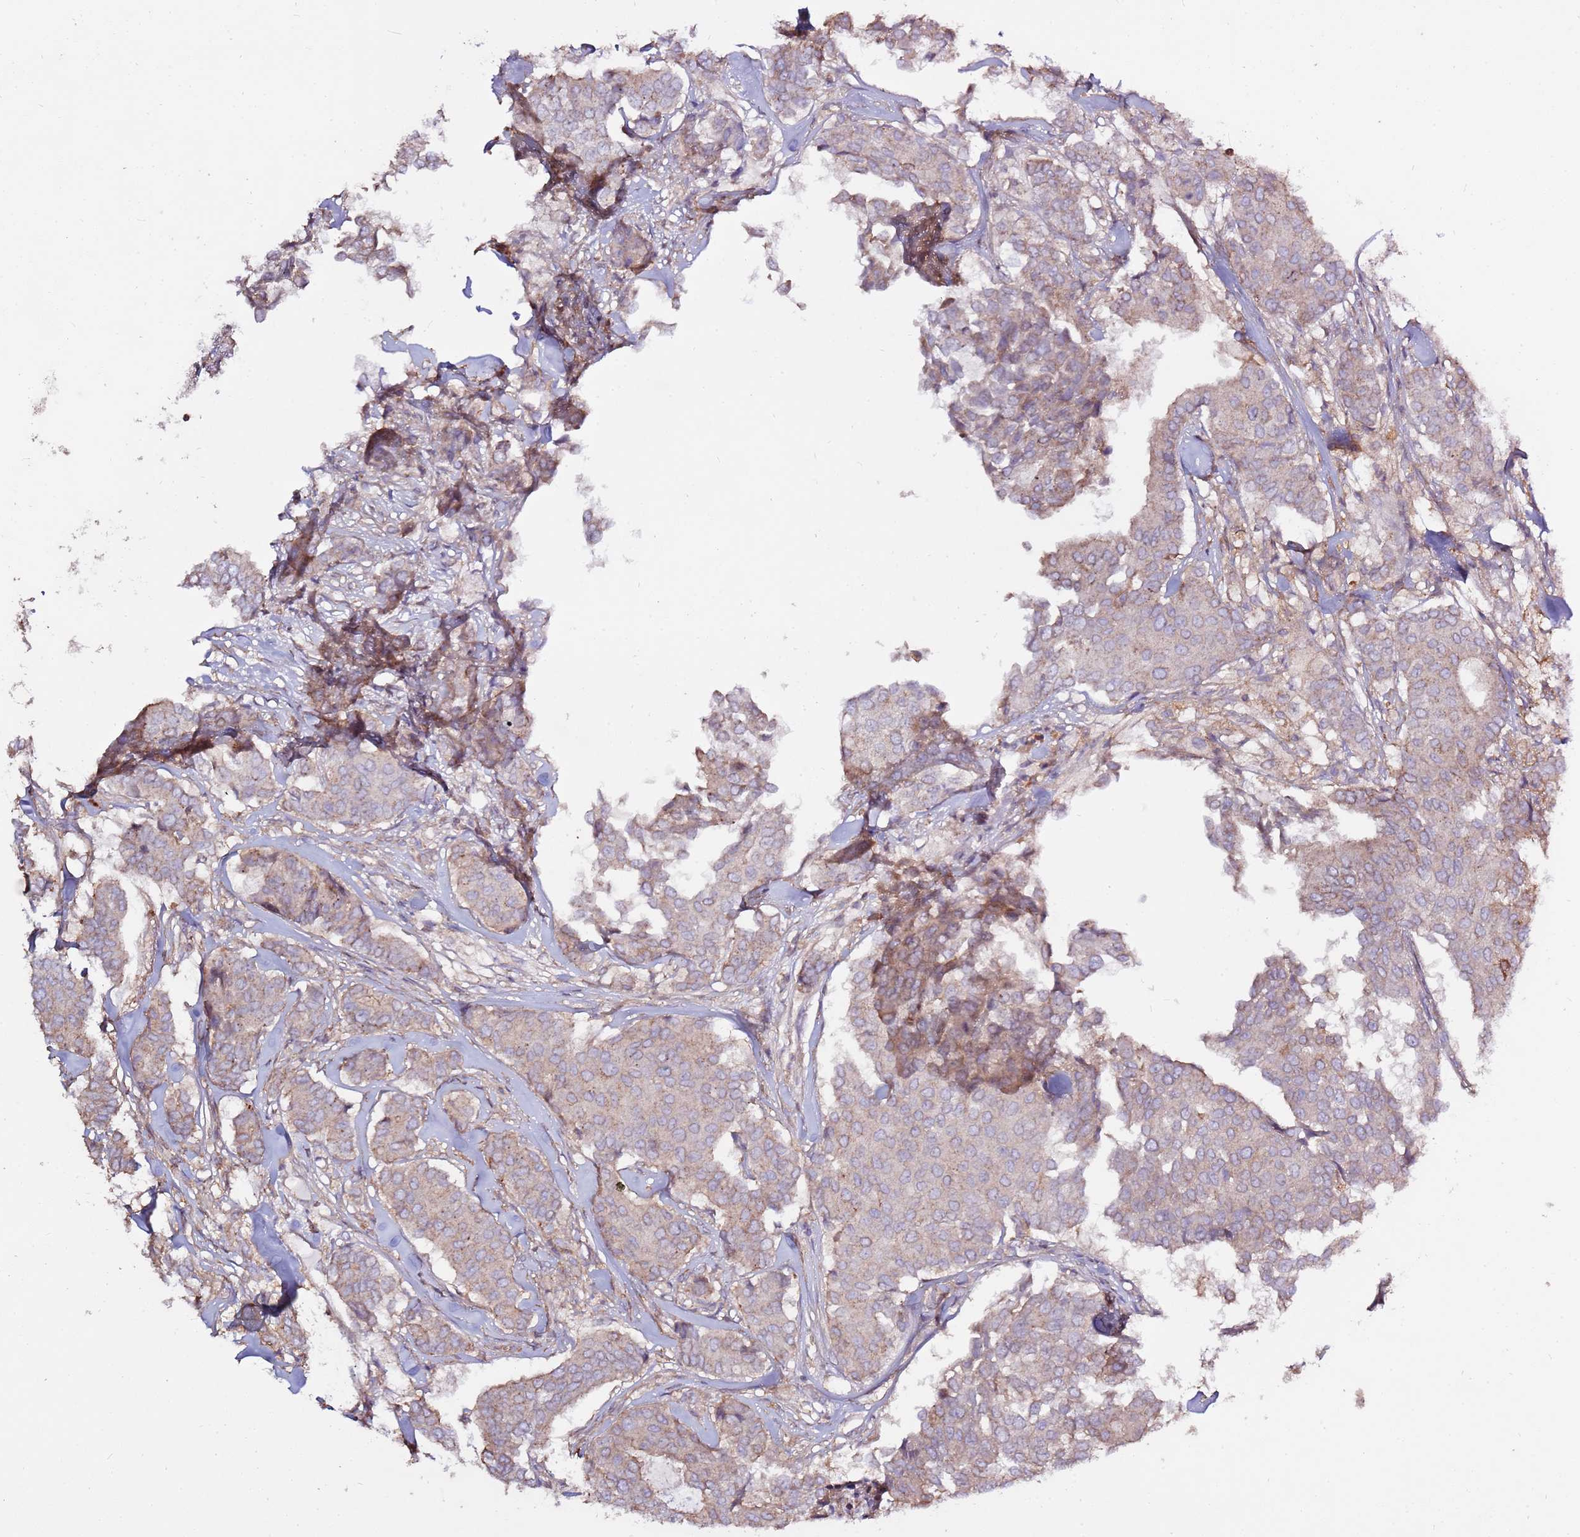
{"staining": {"intensity": "negative", "quantity": "none", "location": "none"}, "tissue": "breast cancer", "cell_type": "Tumor cells", "image_type": "cancer", "snomed": [{"axis": "morphology", "description": "Duct carcinoma"}, {"axis": "topography", "description": "Breast"}], "caption": "Tumor cells show no significant protein staining in breast cancer.", "gene": "EVA1B", "patient": {"sex": "female", "age": 75}}